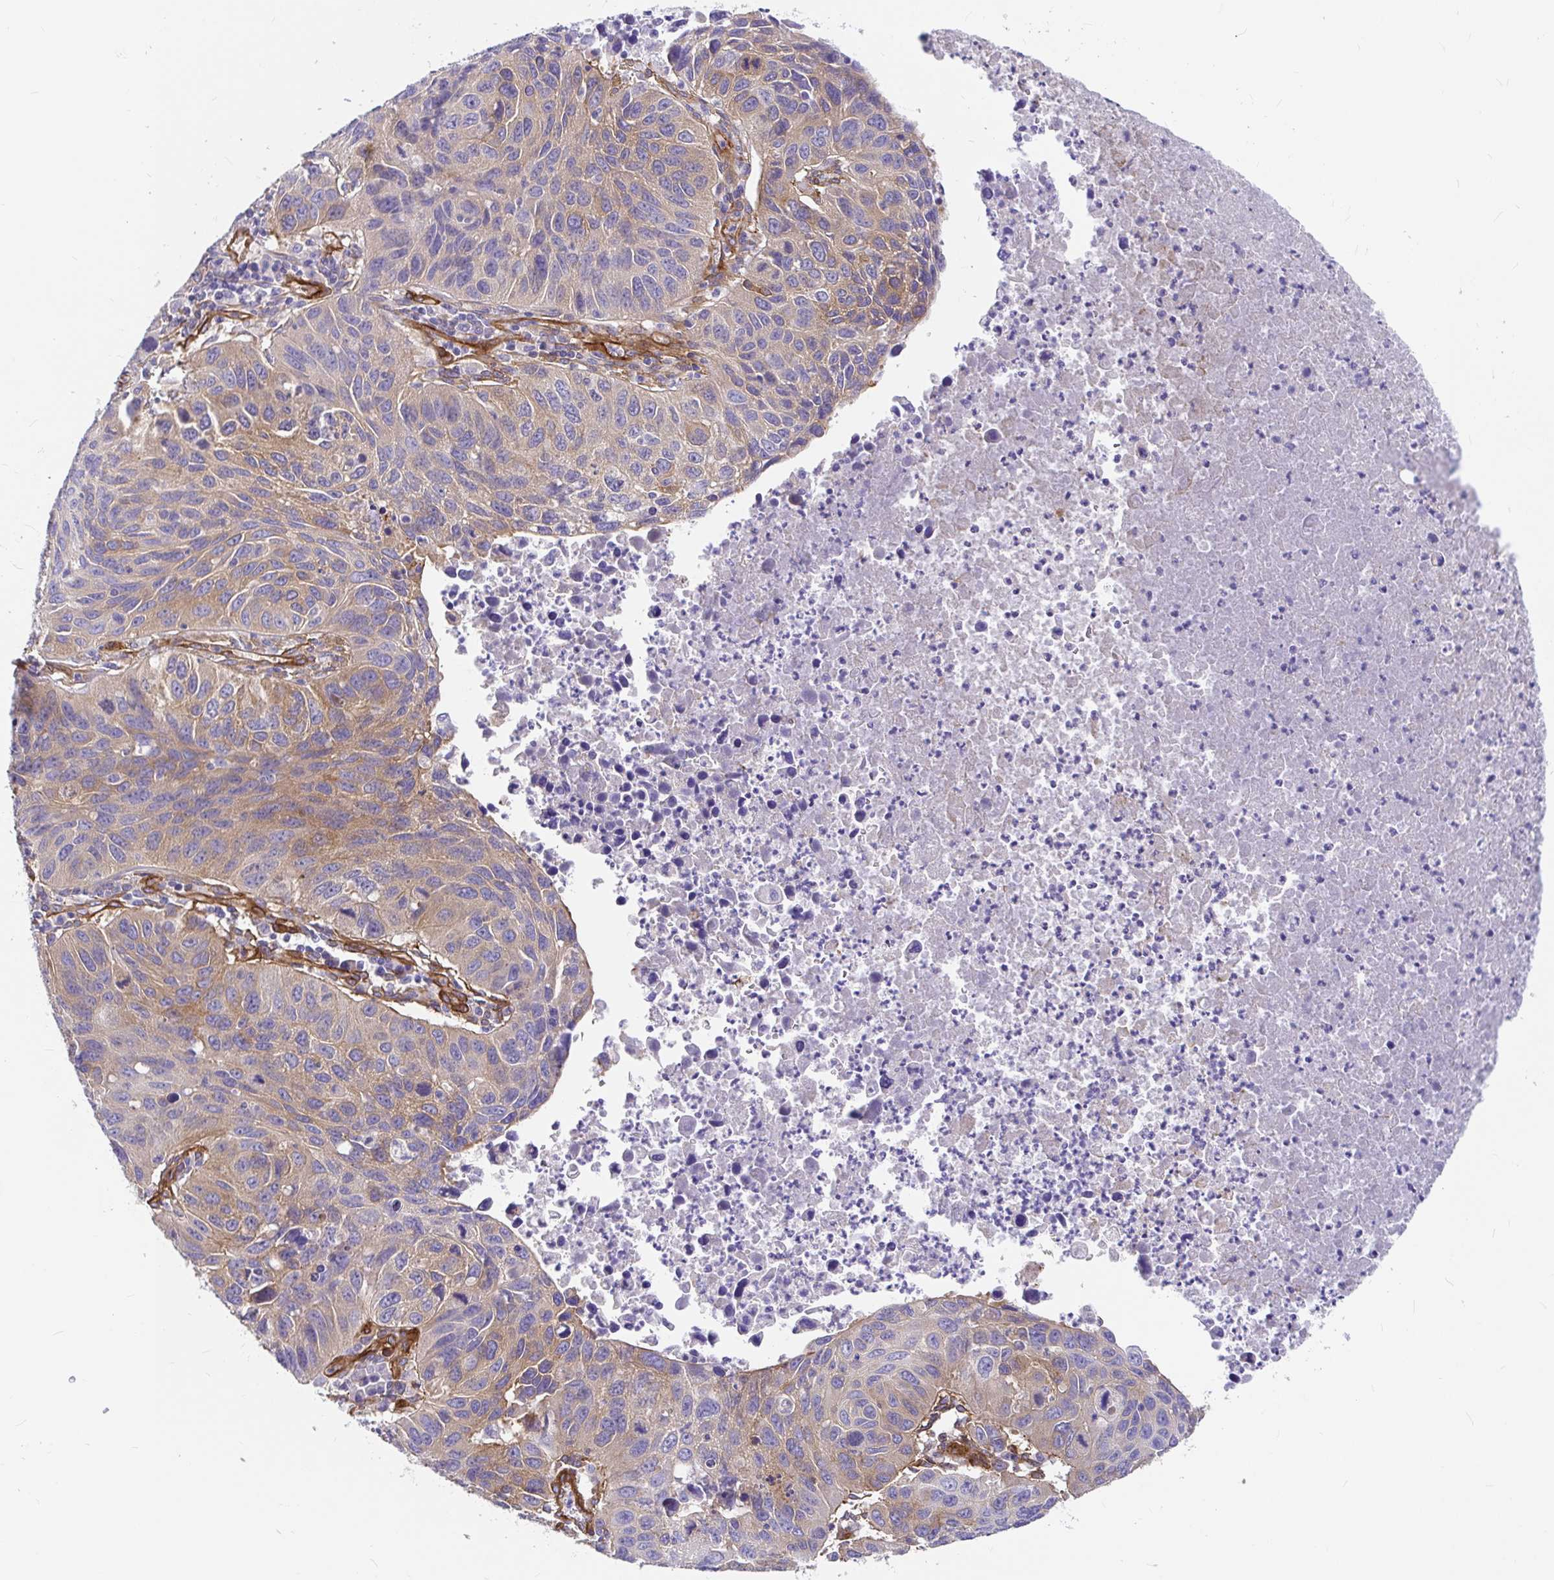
{"staining": {"intensity": "moderate", "quantity": "<25%", "location": "cytoplasmic/membranous"}, "tissue": "lung cancer", "cell_type": "Tumor cells", "image_type": "cancer", "snomed": [{"axis": "morphology", "description": "Squamous cell carcinoma, NOS"}, {"axis": "topography", "description": "Lung"}], "caption": "High-power microscopy captured an immunohistochemistry image of lung cancer, revealing moderate cytoplasmic/membranous expression in approximately <25% of tumor cells.", "gene": "MYO1B", "patient": {"sex": "female", "age": 61}}